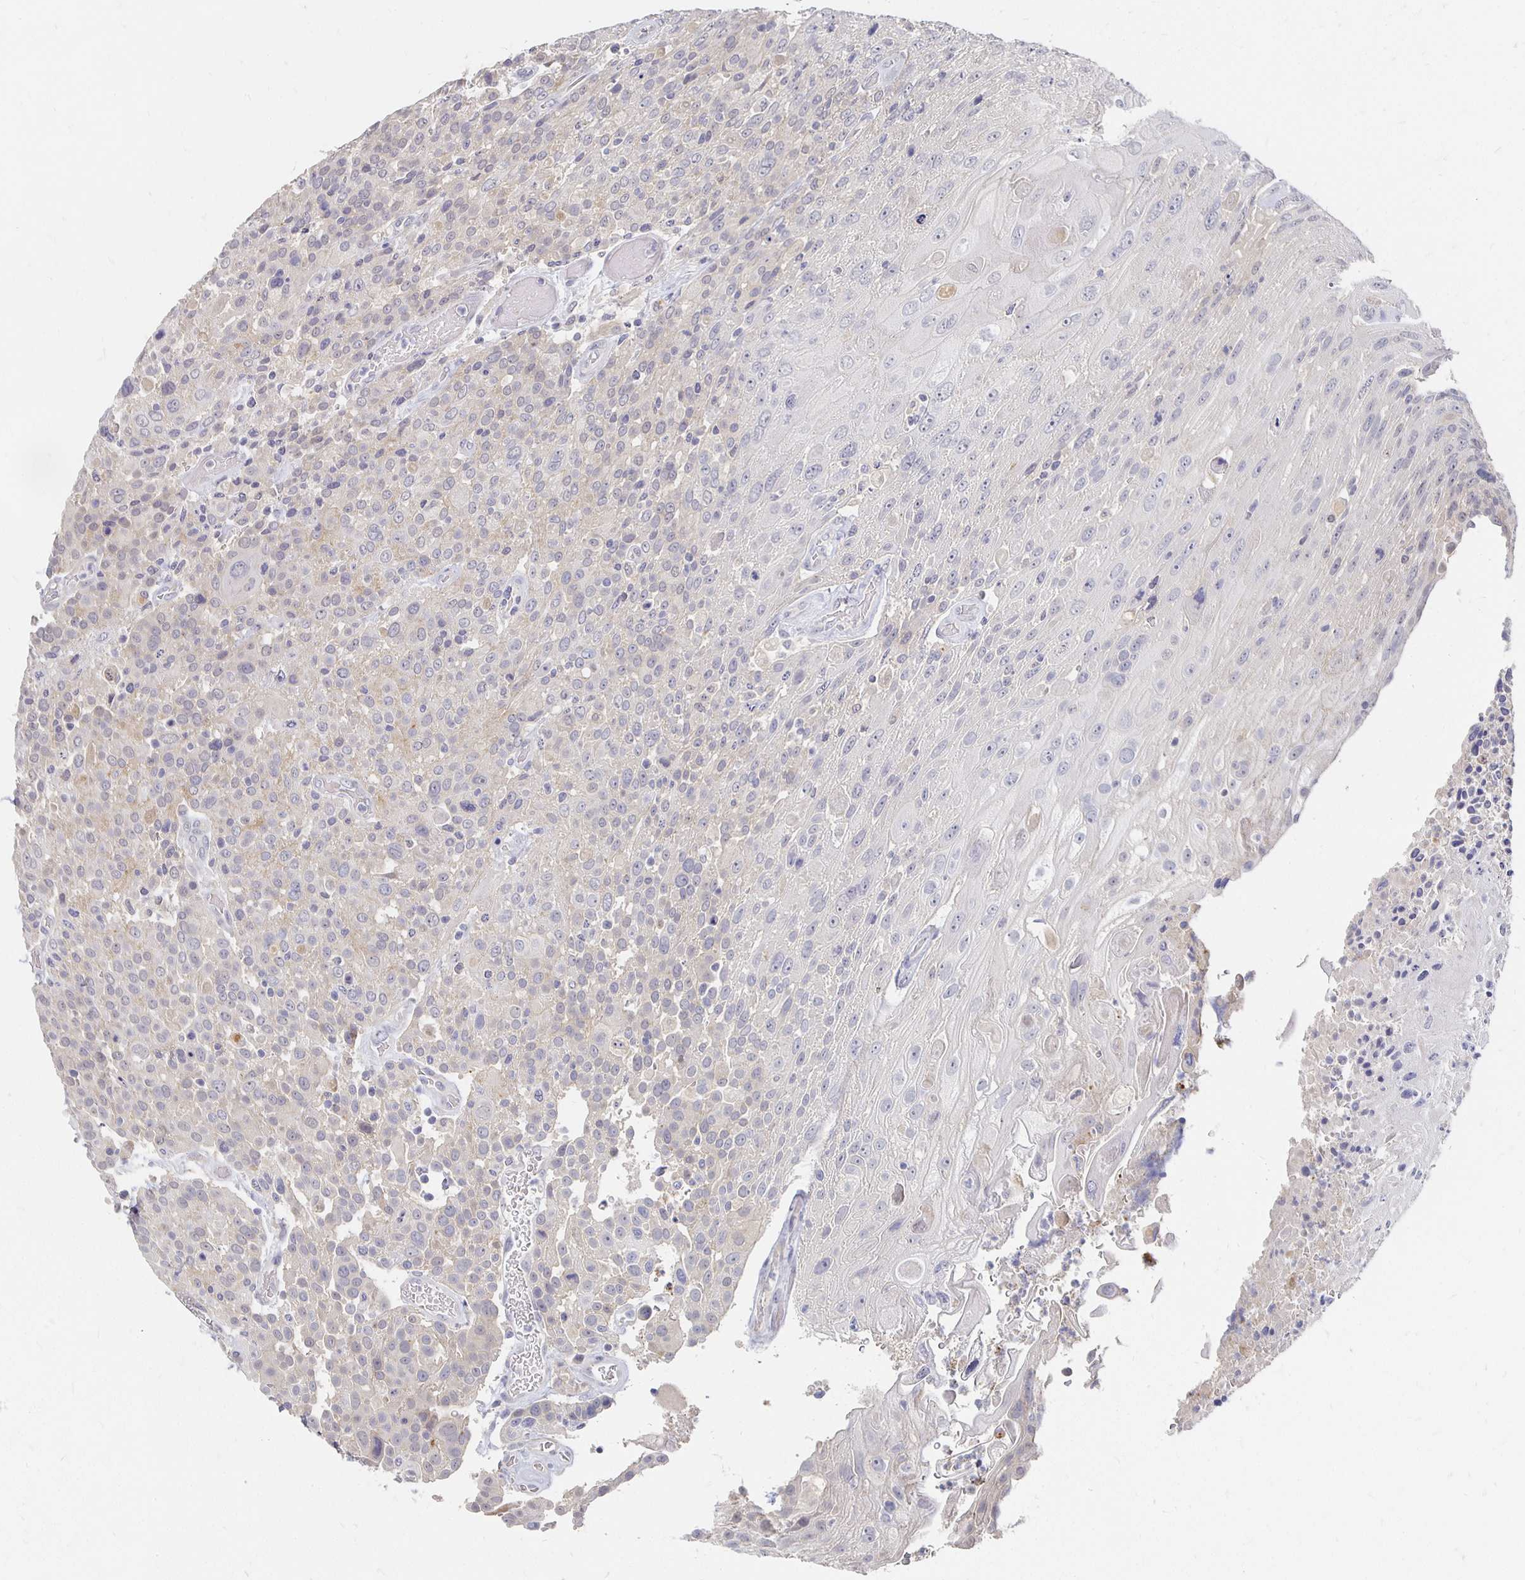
{"staining": {"intensity": "negative", "quantity": "none", "location": "none"}, "tissue": "urothelial cancer", "cell_type": "Tumor cells", "image_type": "cancer", "snomed": [{"axis": "morphology", "description": "Urothelial carcinoma, High grade"}, {"axis": "topography", "description": "Urinary bladder"}], "caption": "Immunohistochemistry (IHC) of urothelial carcinoma (high-grade) shows no staining in tumor cells. (Stains: DAB immunohistochemistry with hematoxylin counter stain, Microscopy: brightfield microscopy at high magnification).", "gene": "FKRP", "patient": {"sex": "female", "age": 70}}